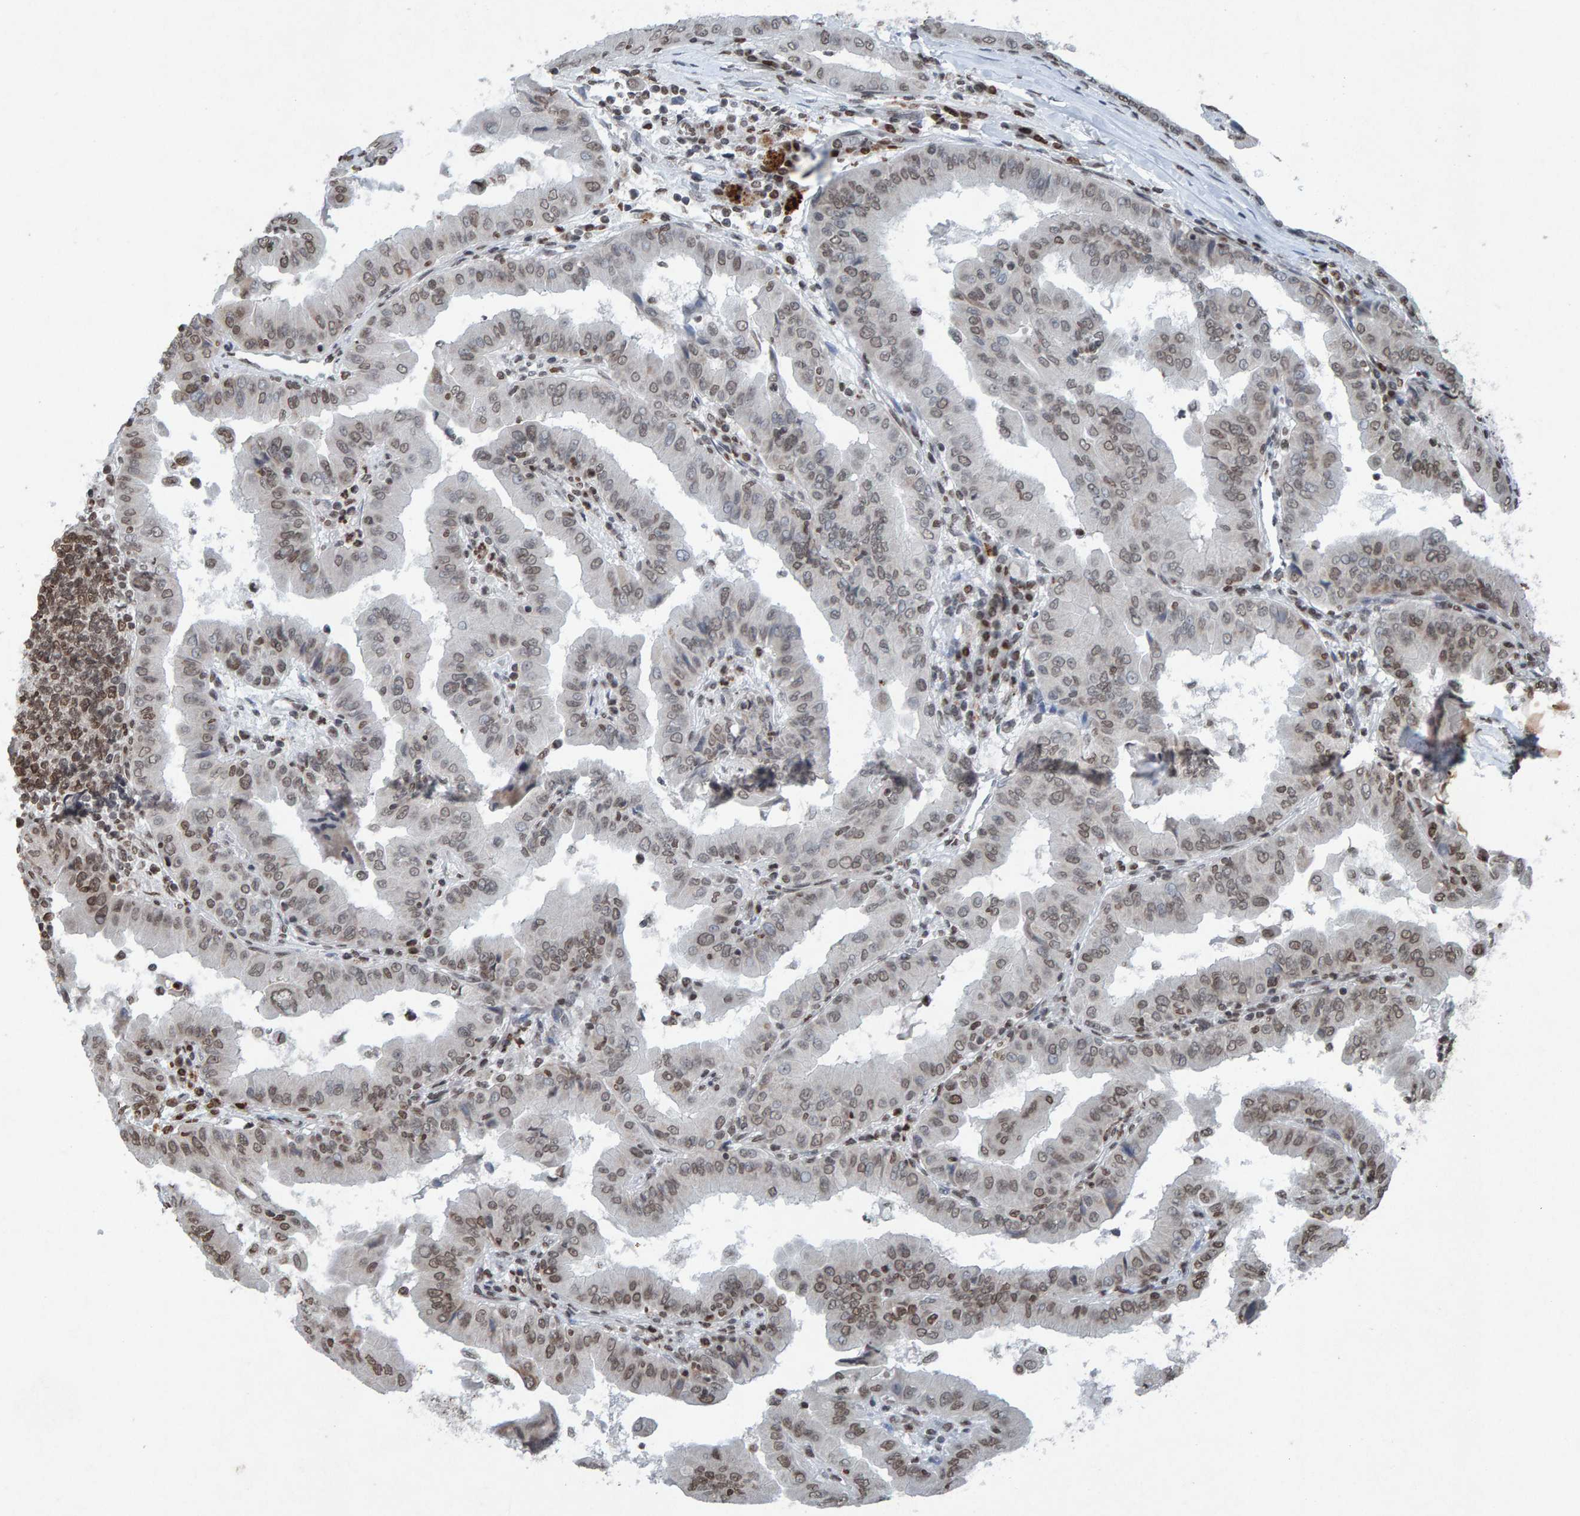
{"staining": {"intensity": "weak", "quantity": "25%-75%", "location": "nuclear"}, "tissue": "thyroid cancer", "cell_type": "Tumor cells", "image_type": "cancer", "snomed": [{"axis": "morphology", "description": "Papillary adenocarcinoma, NOS"}, {"axis": "topography", "description": "Thyroid gland"}], "caption": "Protein analysis of papillary adenocarcinoma (thyroid) tissue displays weak nuclear positivity in approximately 25%-75% of tumor cells.", "gene": "H2AZ1", "patient": {"sex": "male", "age": 33}}